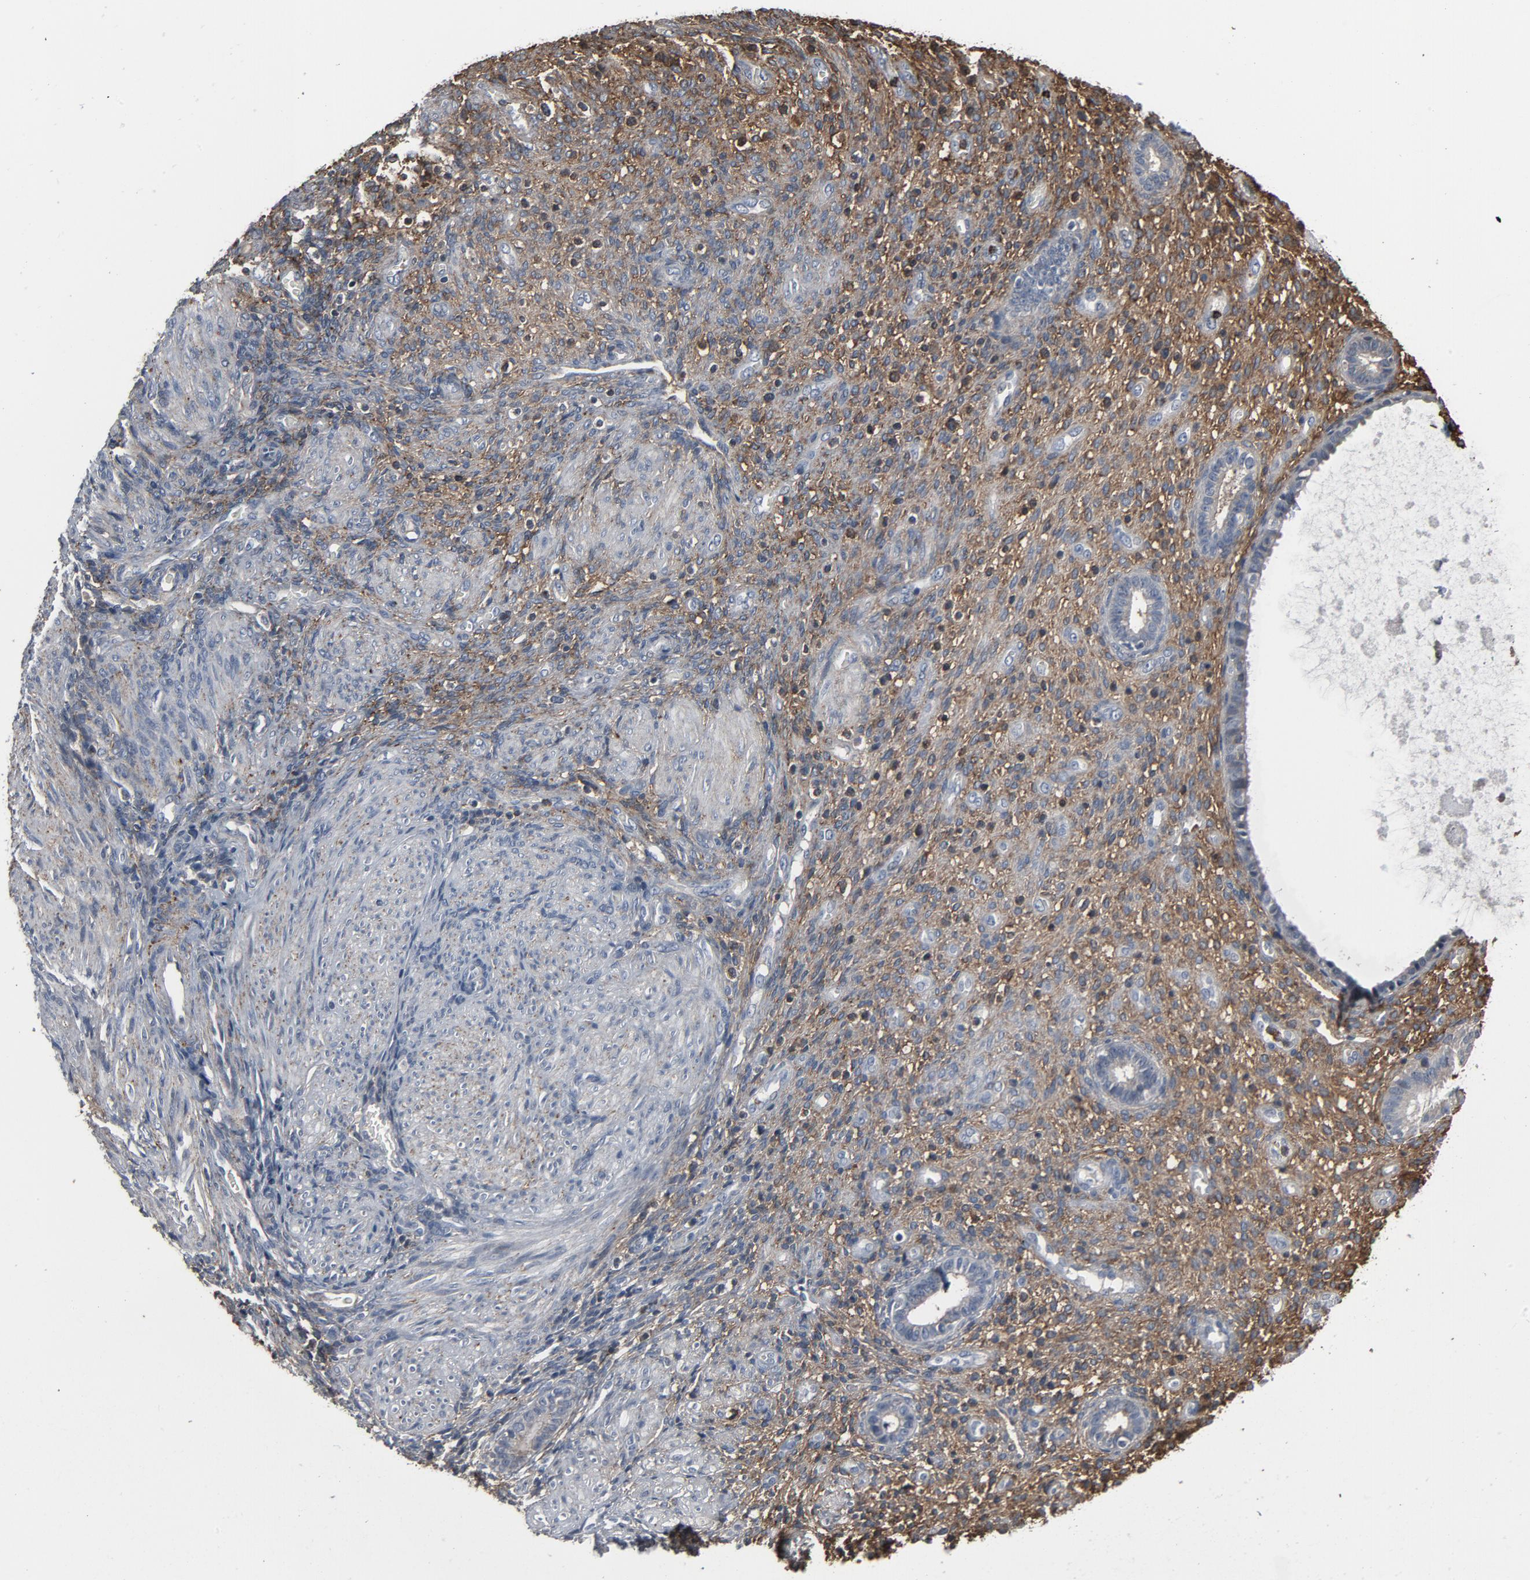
{"staining": {"intensity": "moderate", "quantity": "25%-75%", "location": "cytoplasmic/membranous"}, "tissue": "endometrium", "cell_type": "Cells in endometrial stroma", "image_type": "normal", "snomed": [{"axis": "morphology", "description": "Normal tissue, NOS"}, {"axis": "topography", "description": "Endometrium"}], "caption": "IHC histopathology image of unremarkable endometrium: endometrium stained using IHC demonstrates medium levels of moderate protein expression localized specifically in the cytoplasmic/membranous of cells in endometrial stroma, appearing as a cytoplasmic/membranous brown color.", "gene": "PDZD4", "patient": {"sex": "female", "age": 72}}